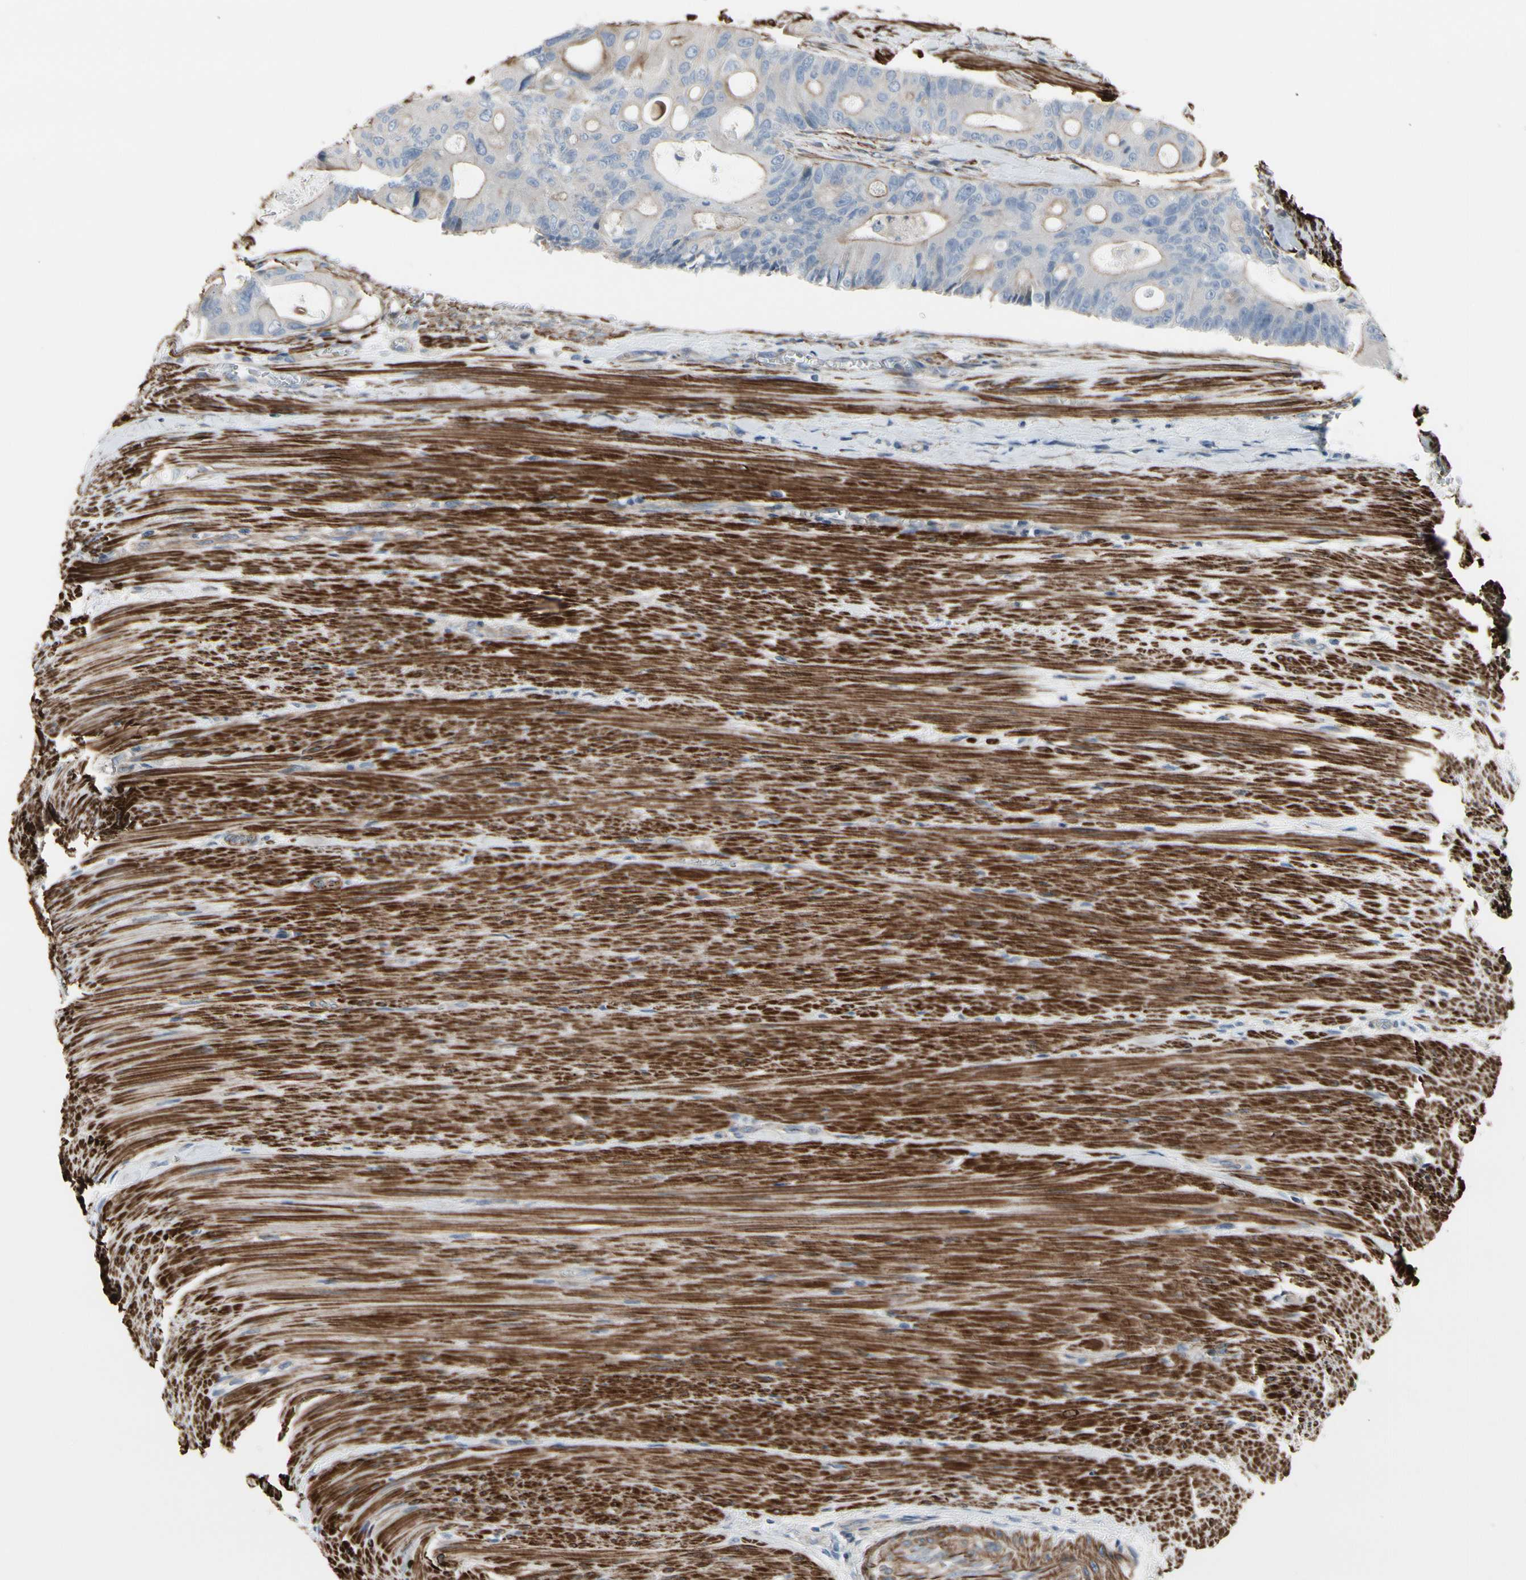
{"staining": {"intensity": "weak", "quantity": "25%-75%", "location": "cytoplasmic/membranous"}, "tissue": "colorectal cancer", "cell_type": "Tumor cells", "image_type": "cancer", "snomed": [{"axis": "morphology", "description": "Adenocarcinoma, NOS"}, {"axis": "topography", "description": "Colon"}], "caption": "Immunohistochemical staining of human adenocarcinoma (colorectal) exhibits low levels of weak cytoplasmic/membranous staining in approximately 25%-75% of tumor cells.", "gene": "TPM1", "patient": {"sex": "female", "age": 57}}